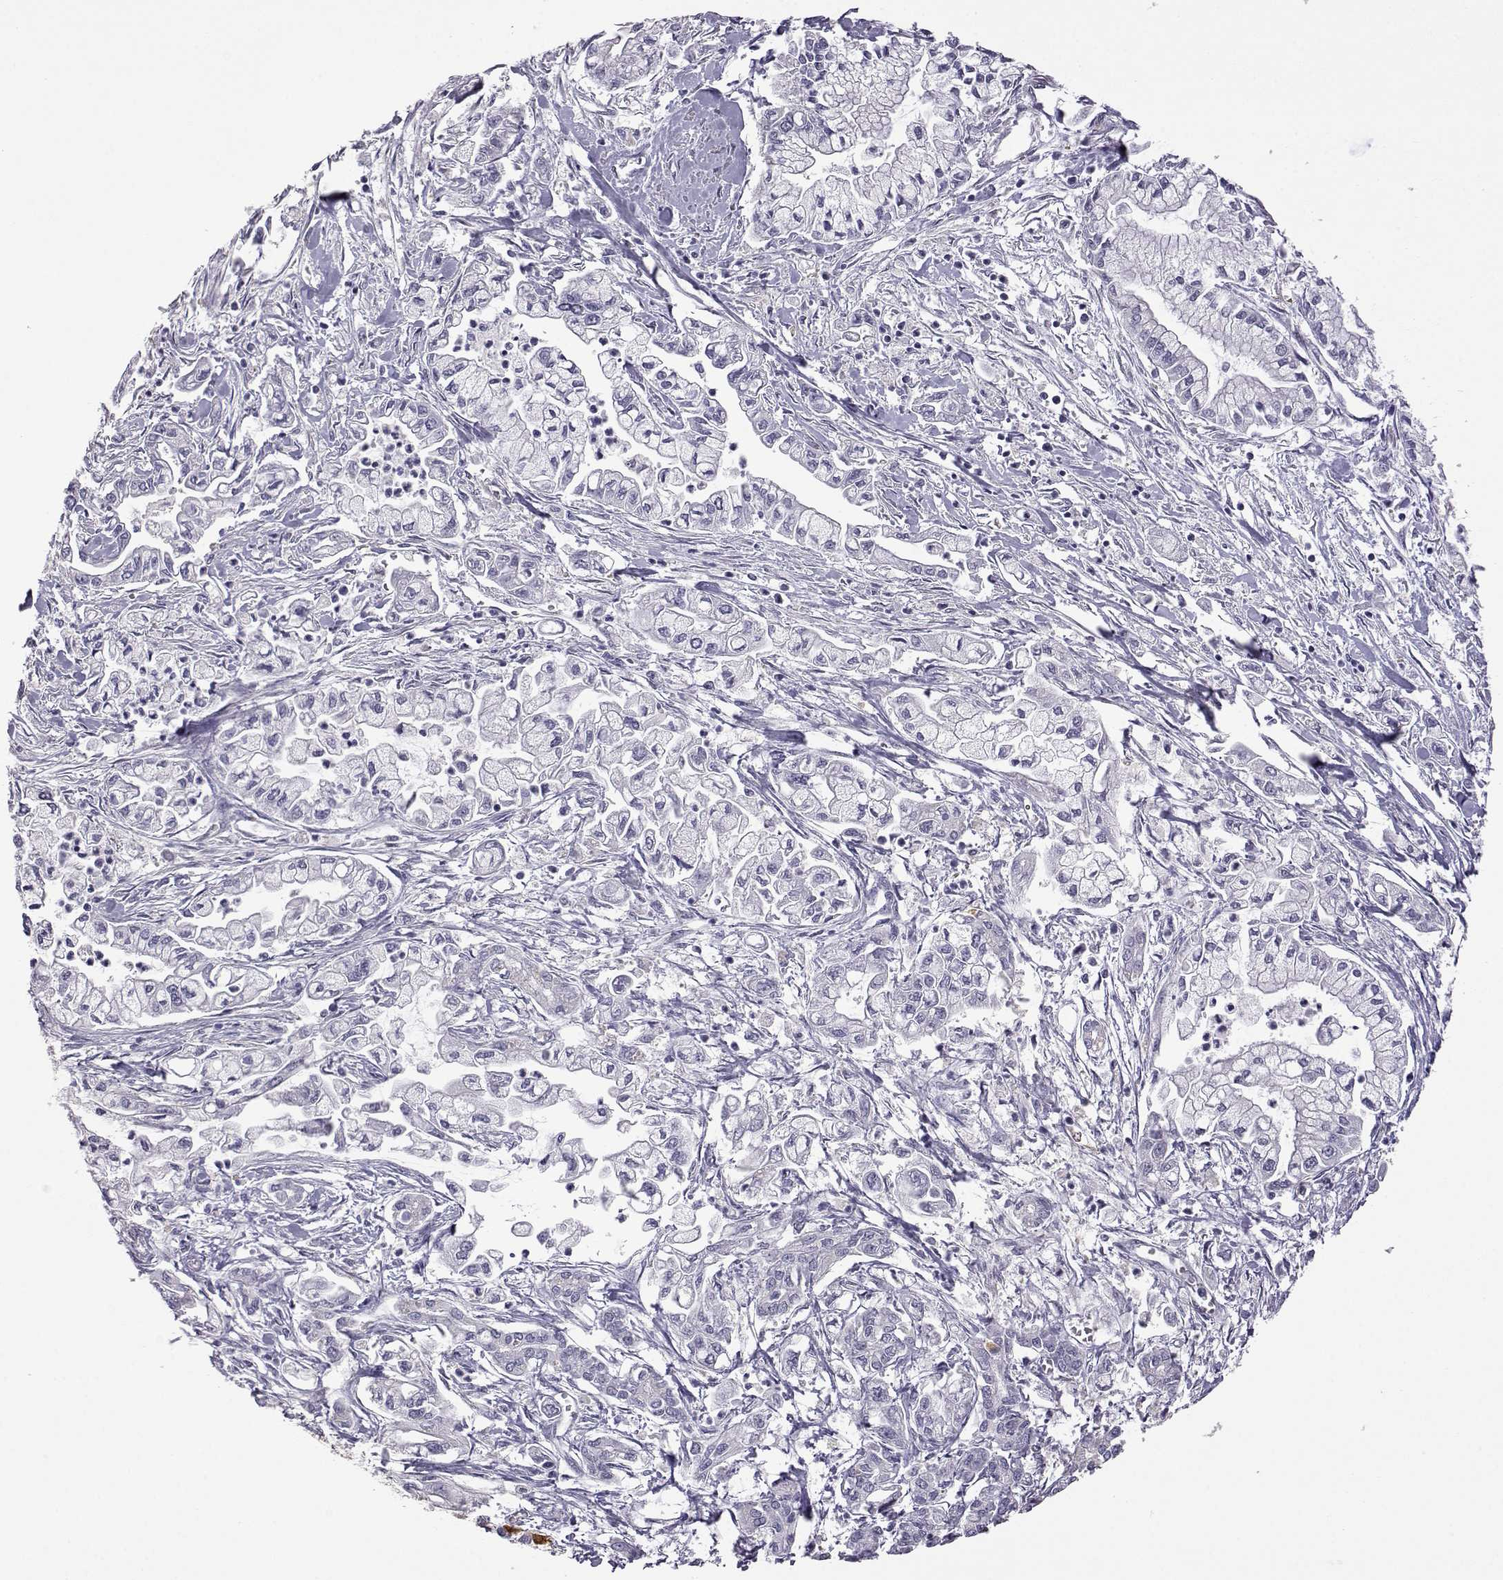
{"staining": {"intensity": "negative", "quantity": "none", "location": "none"}, "tissue": "pancreatic cancer", "cell_type": "Tumor cells", "image_type": "cancer", "snomed": [{"axis": "morphology", "description": "Adenocarcinoma, NOS"}, {"axis": "topography", "description": "Pancreas"}], "caption": "Human pancreatic adenocarcinoma stained for a protein using IHC displays no expression in tumor cells.", "gene": "VGF", "patient": {"sex": "male", "age": 54}}